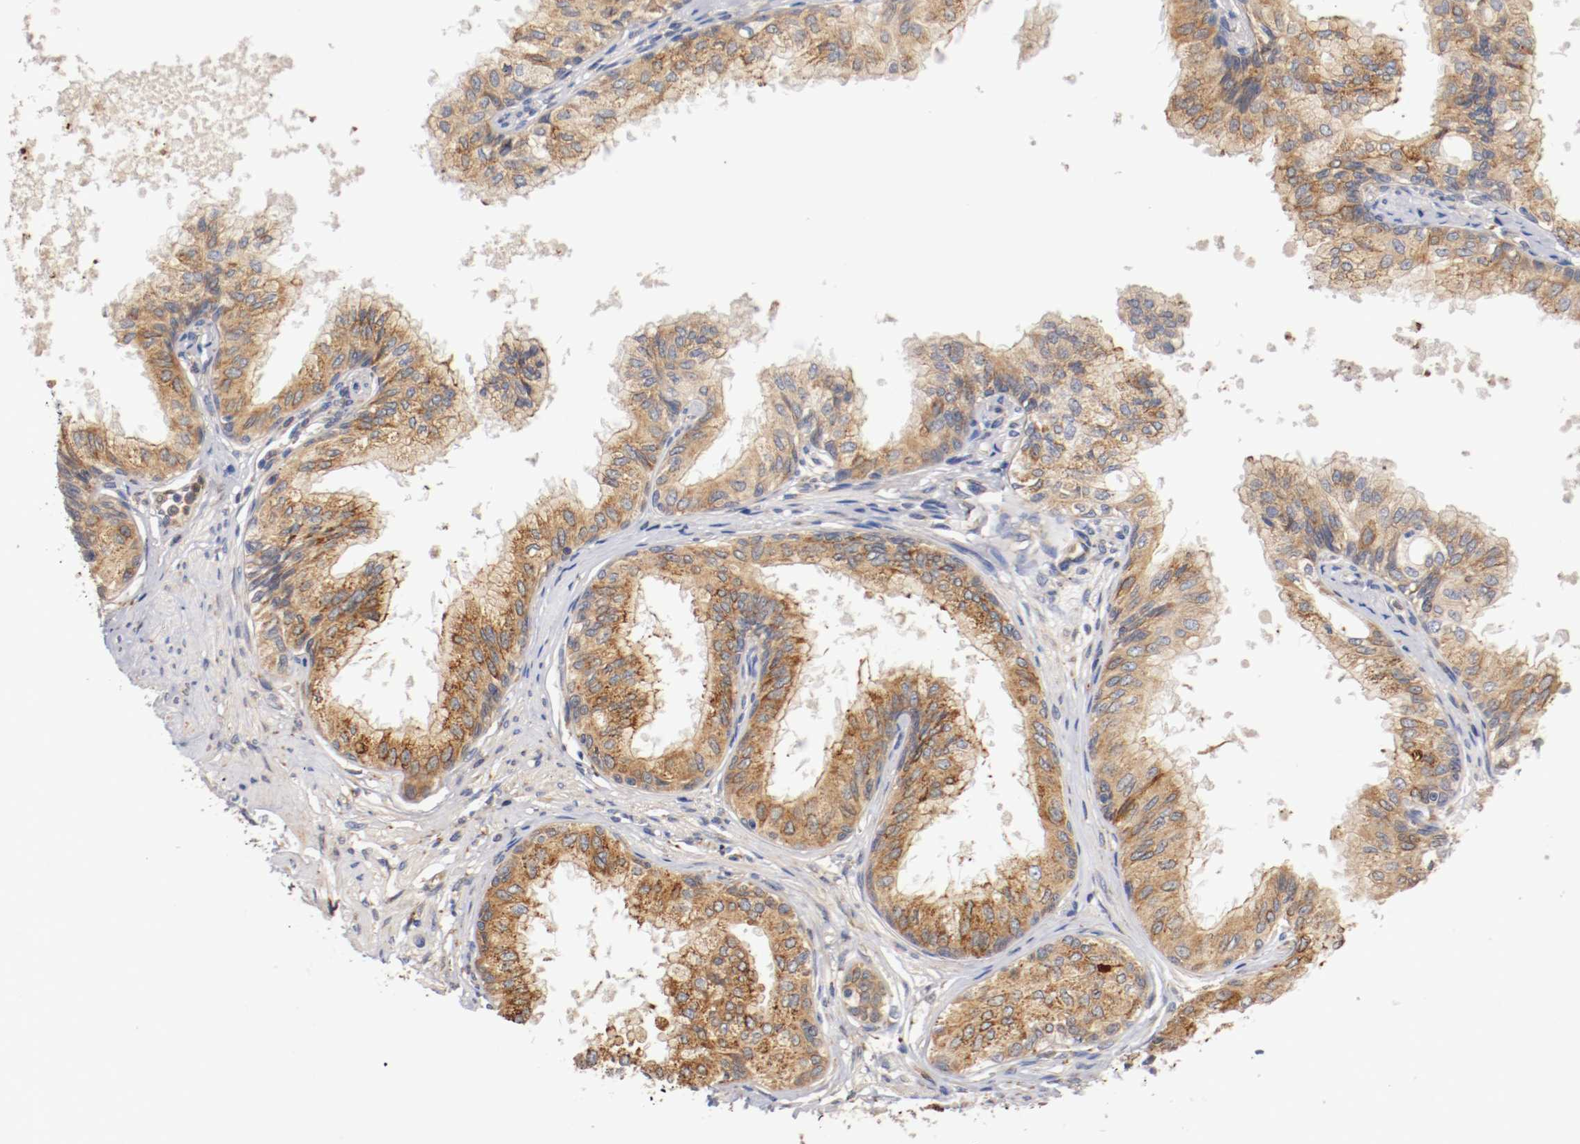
{"staining": {"intensity": "moderate", "quantity": ">75%", "location": "cytoplasmic/membranous"}, "tissue": "prostate", "cell_type": "Glandular cells", "image_type": "normal", "snomed": [{"axis": "morphology", "description": "Normal tissue, NOS"}, {"axis": "topography", "description": "Prostate"}, {"axis": "topography", "description": "Seminal veicle"}], "caption": "Glandular cells display medium levels of moderate cytoplasmic/membranous staining in about >75% of cells in unremarkable prostate.", "gene": "TNFSF12", "patient": {"sex": "male", "age": 60}}